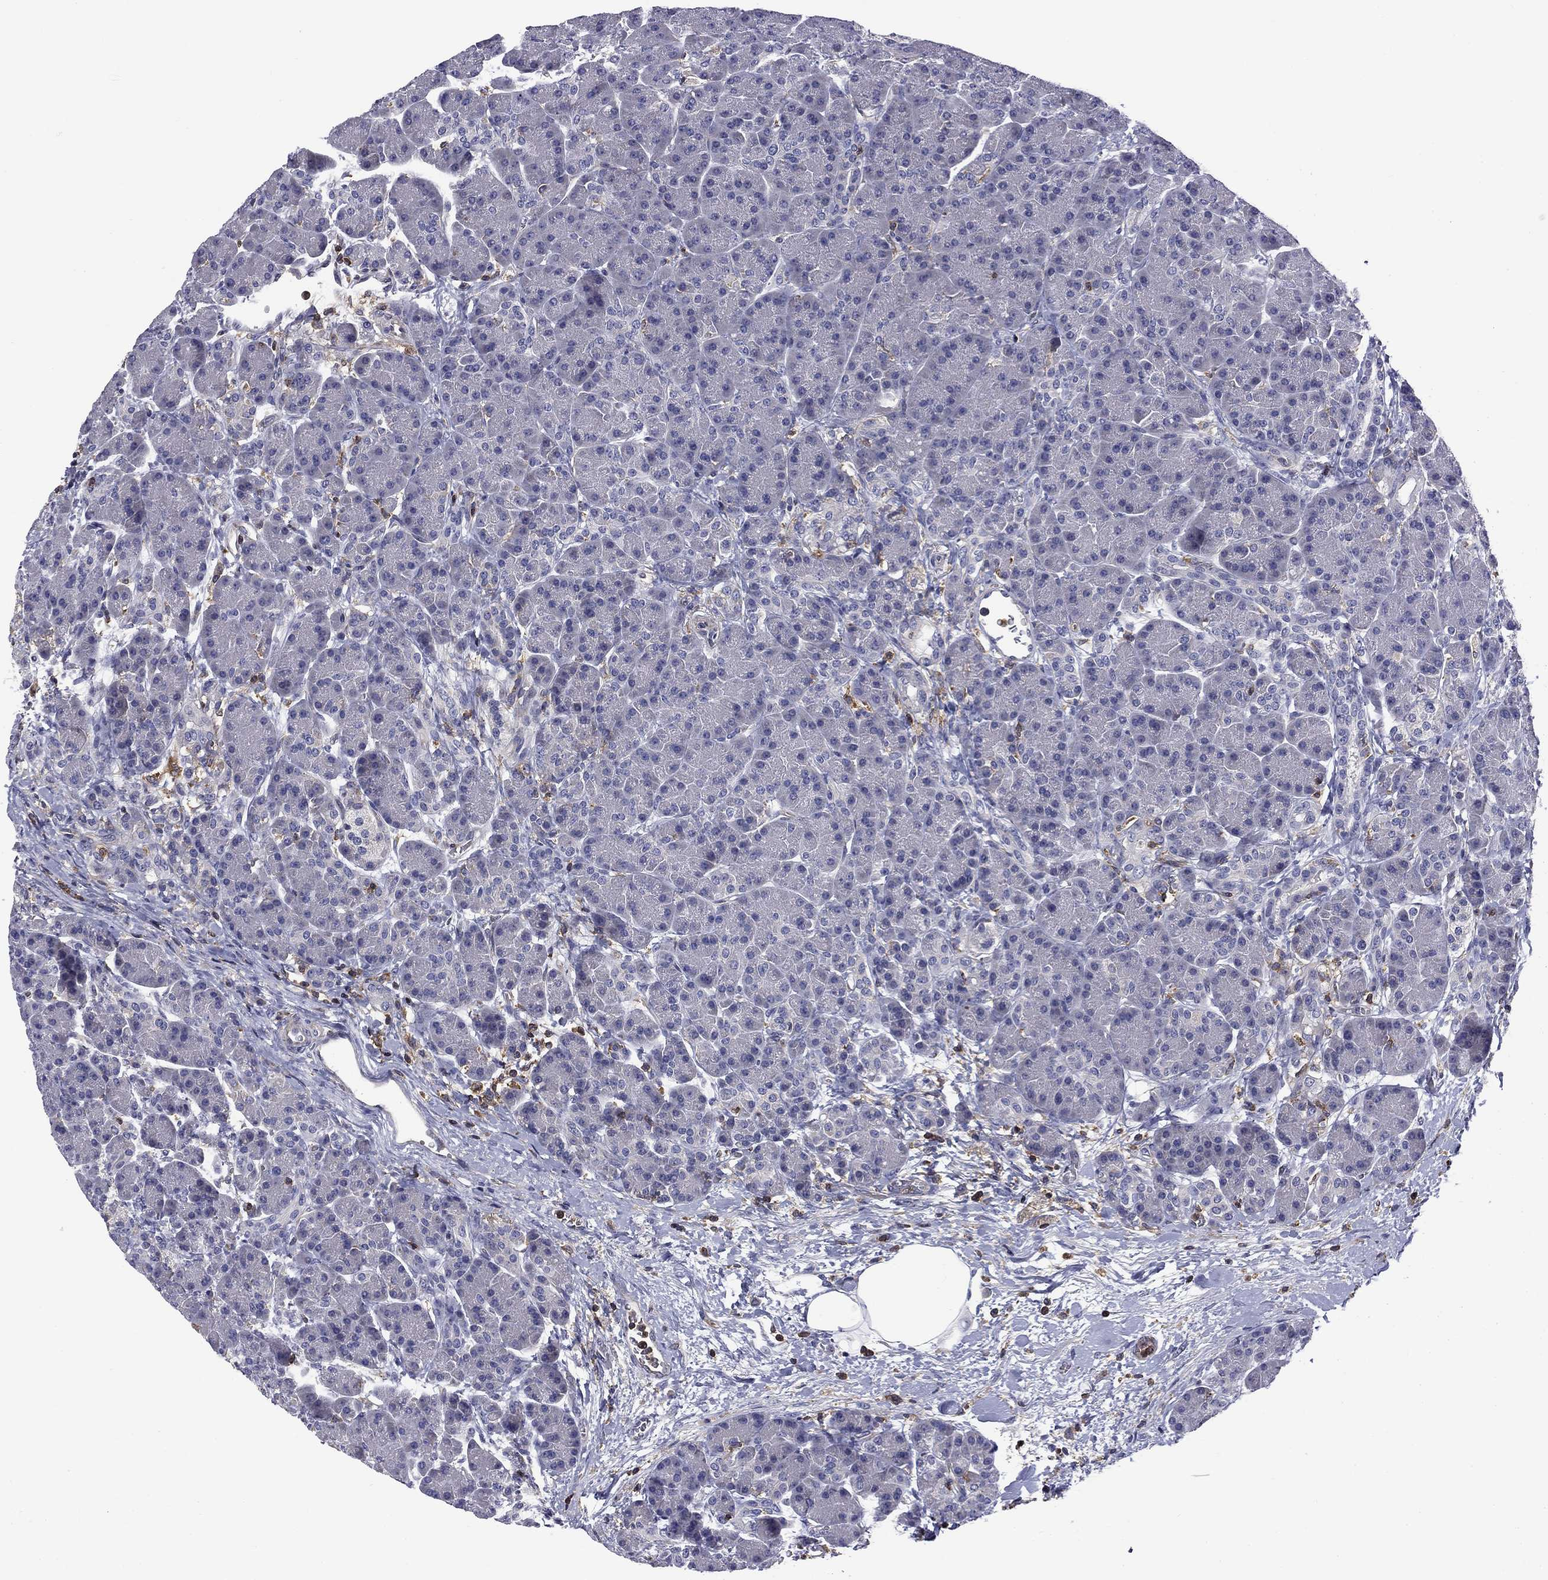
{"staining": {"intensity": "negative", "quantity": "none", "location": "none"}, "tissue": "pancreas", "cell_type": "Exocrine glandular cells", "image_type": "normal", "snomed": [{"axis": "morphology", "description": "Normal tissue, NOS"}, {"axis": "topography", "description": "Pancreas"}], "caption": "Immunohistochemistry (IHC) image of unremarkable pancreas: pancreas stained with DAB shows no significant protein staining in exocrine glandular cells.", "gene": "ARHGAP45", "patient": {"sex": "female", "age": 63}}